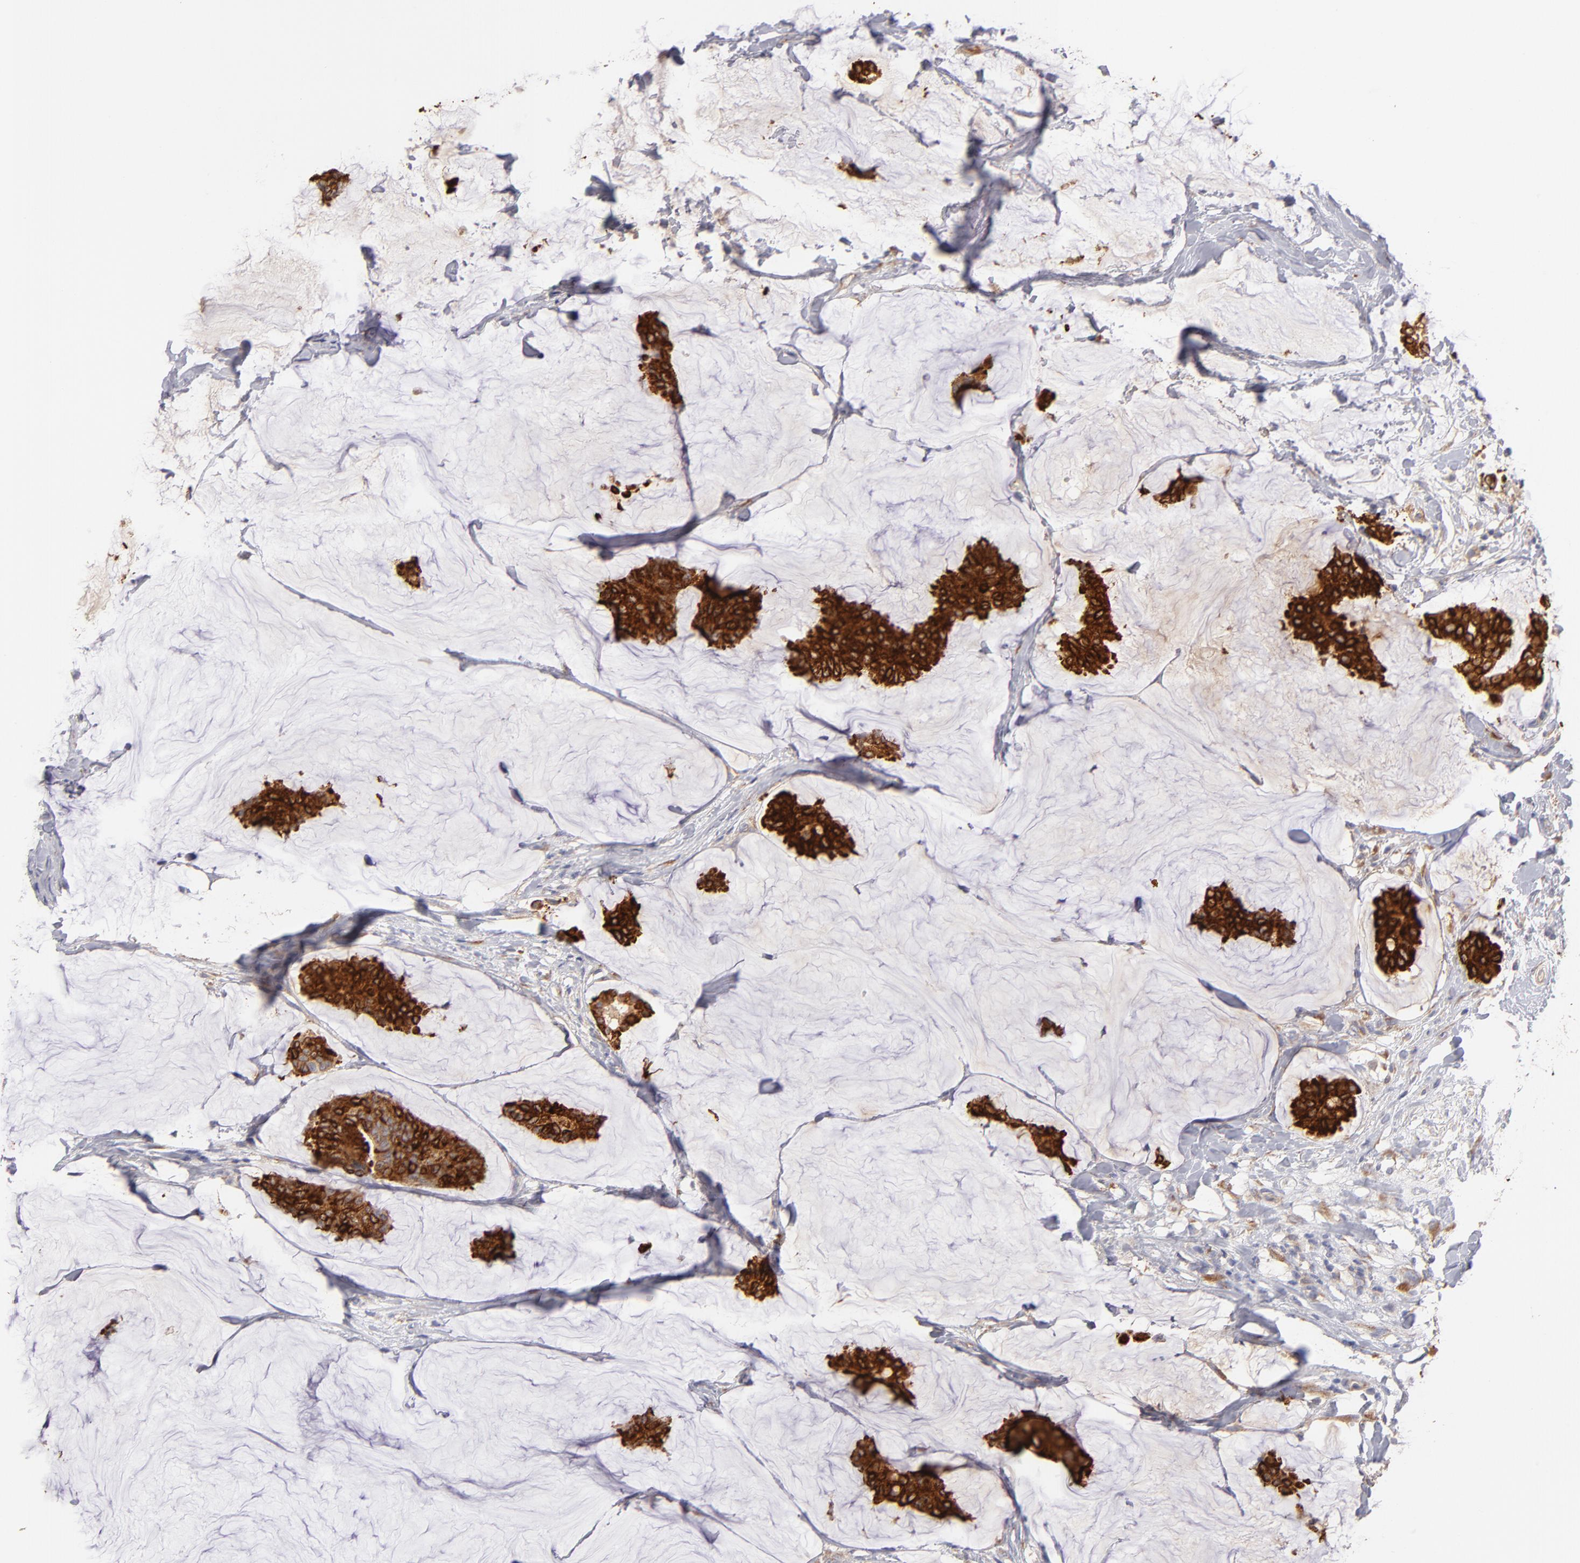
{"staining": {"intensity": "moderate", "quantity": ">75%", "location": "cytoplasmic/membranous"}, "tissue": "breast cancer", "cell_type": "Tumor cells", "image_type": "cancer", "snomed": [{"axis": "morphology", "description": "Duct carcinoma"}, {"axis": "topography", "description": "Breast"}], "caption": "Infiltrating ductal carcinoma (breast) was stained to show a protein in brown. There is medium levels of moderate cytoplasmic/membranous staining in about >75% of tumor cells.", "gene": "ENTPD5", "patient": {"sex": "female", "age": 93}}